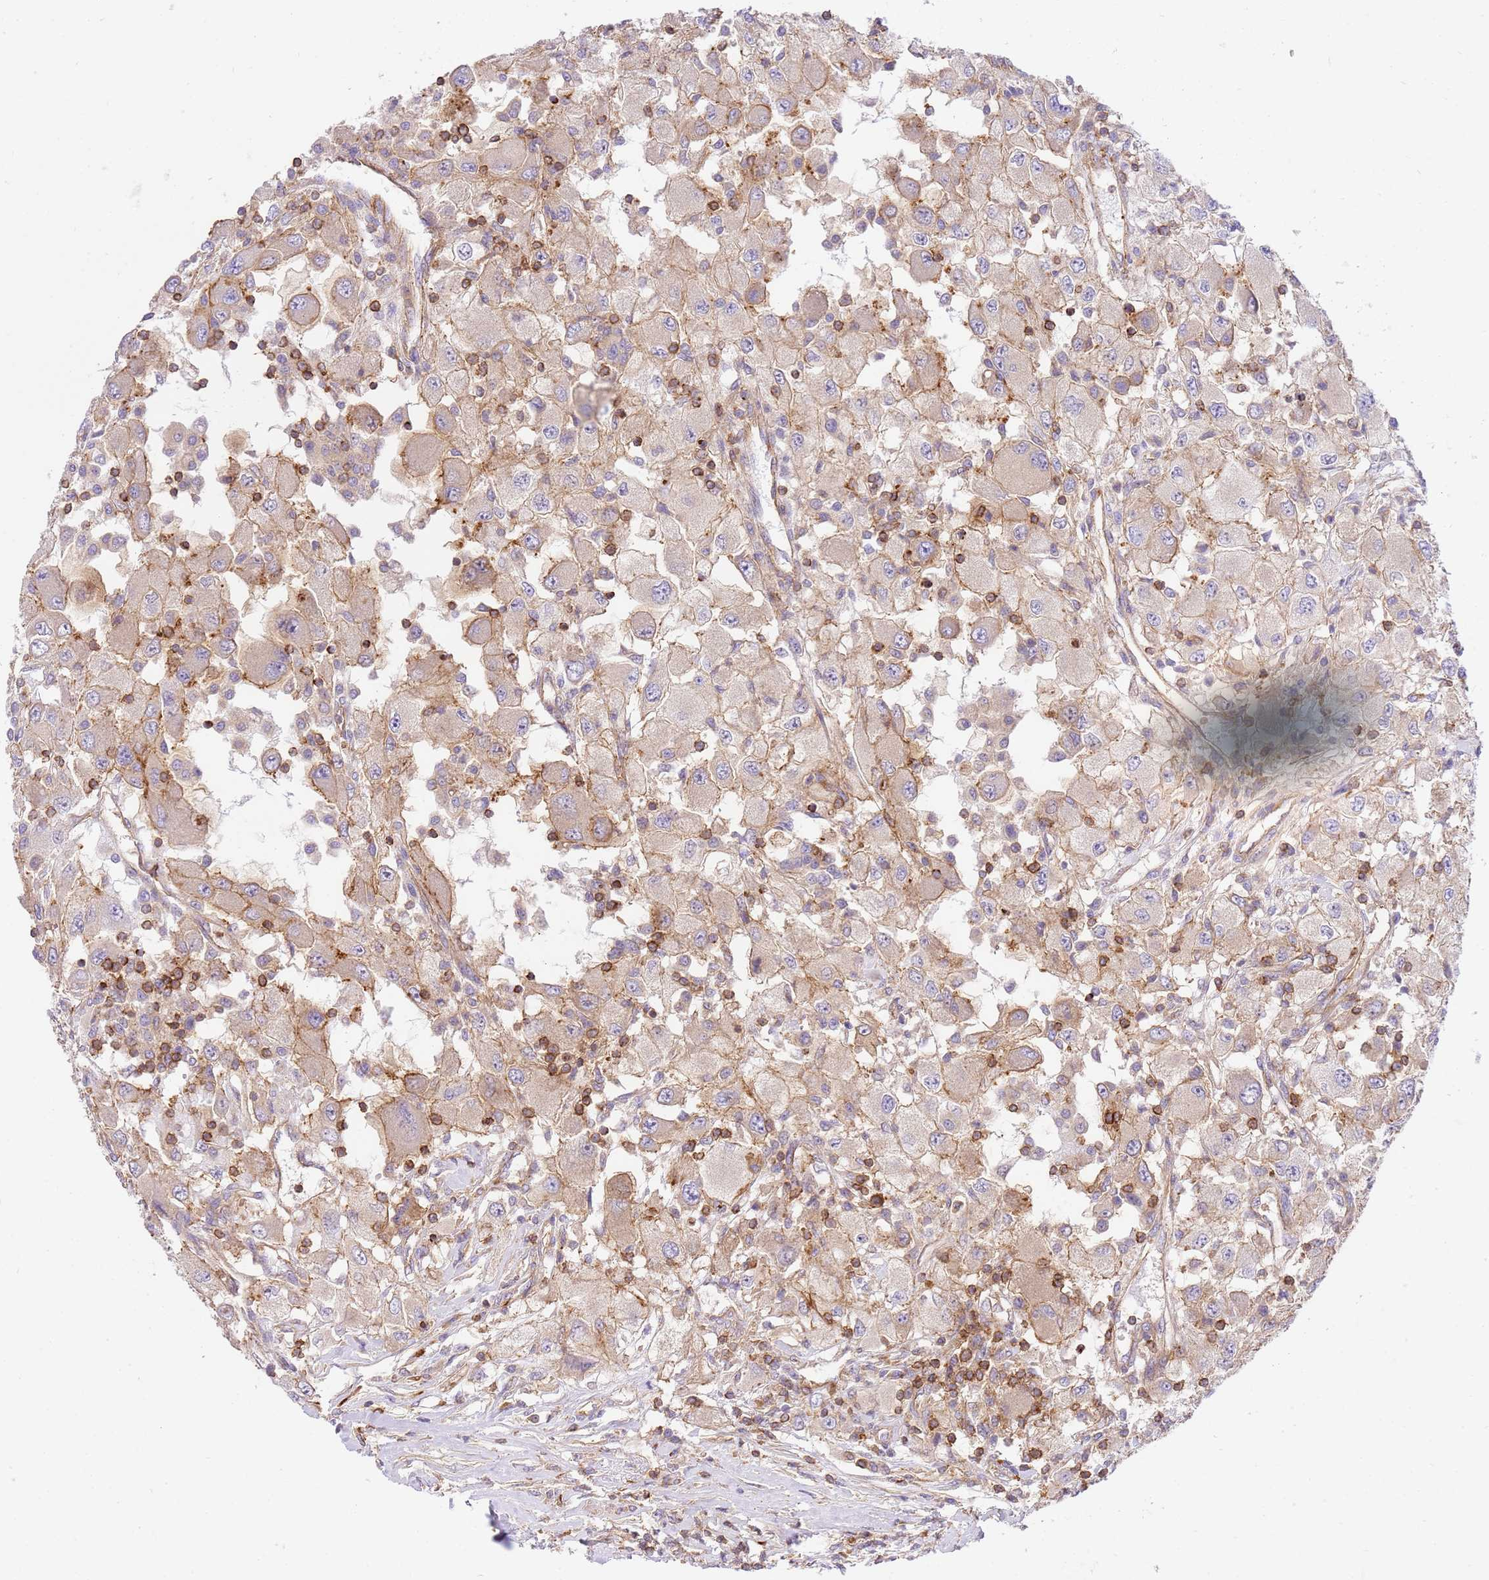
{"staining": {"intensity": "negative", "quantity": "none", "location": "none"}, "tissue": "renal cancer", "cell_type": "Tumor cells", "image_type": "cancer", "snomed": [{"axis": "morphology", "description": "Adenocarcinoma, NOS"}, {"axis": "topography", "description": "Kidney"}], "caption": "A high-resolution micrograph shows IHC staining of renal cancer, which displays no significant expression in tumor cells.", "gene": "EFCAB8", "patient": {"sex": "female", "age": 67}}